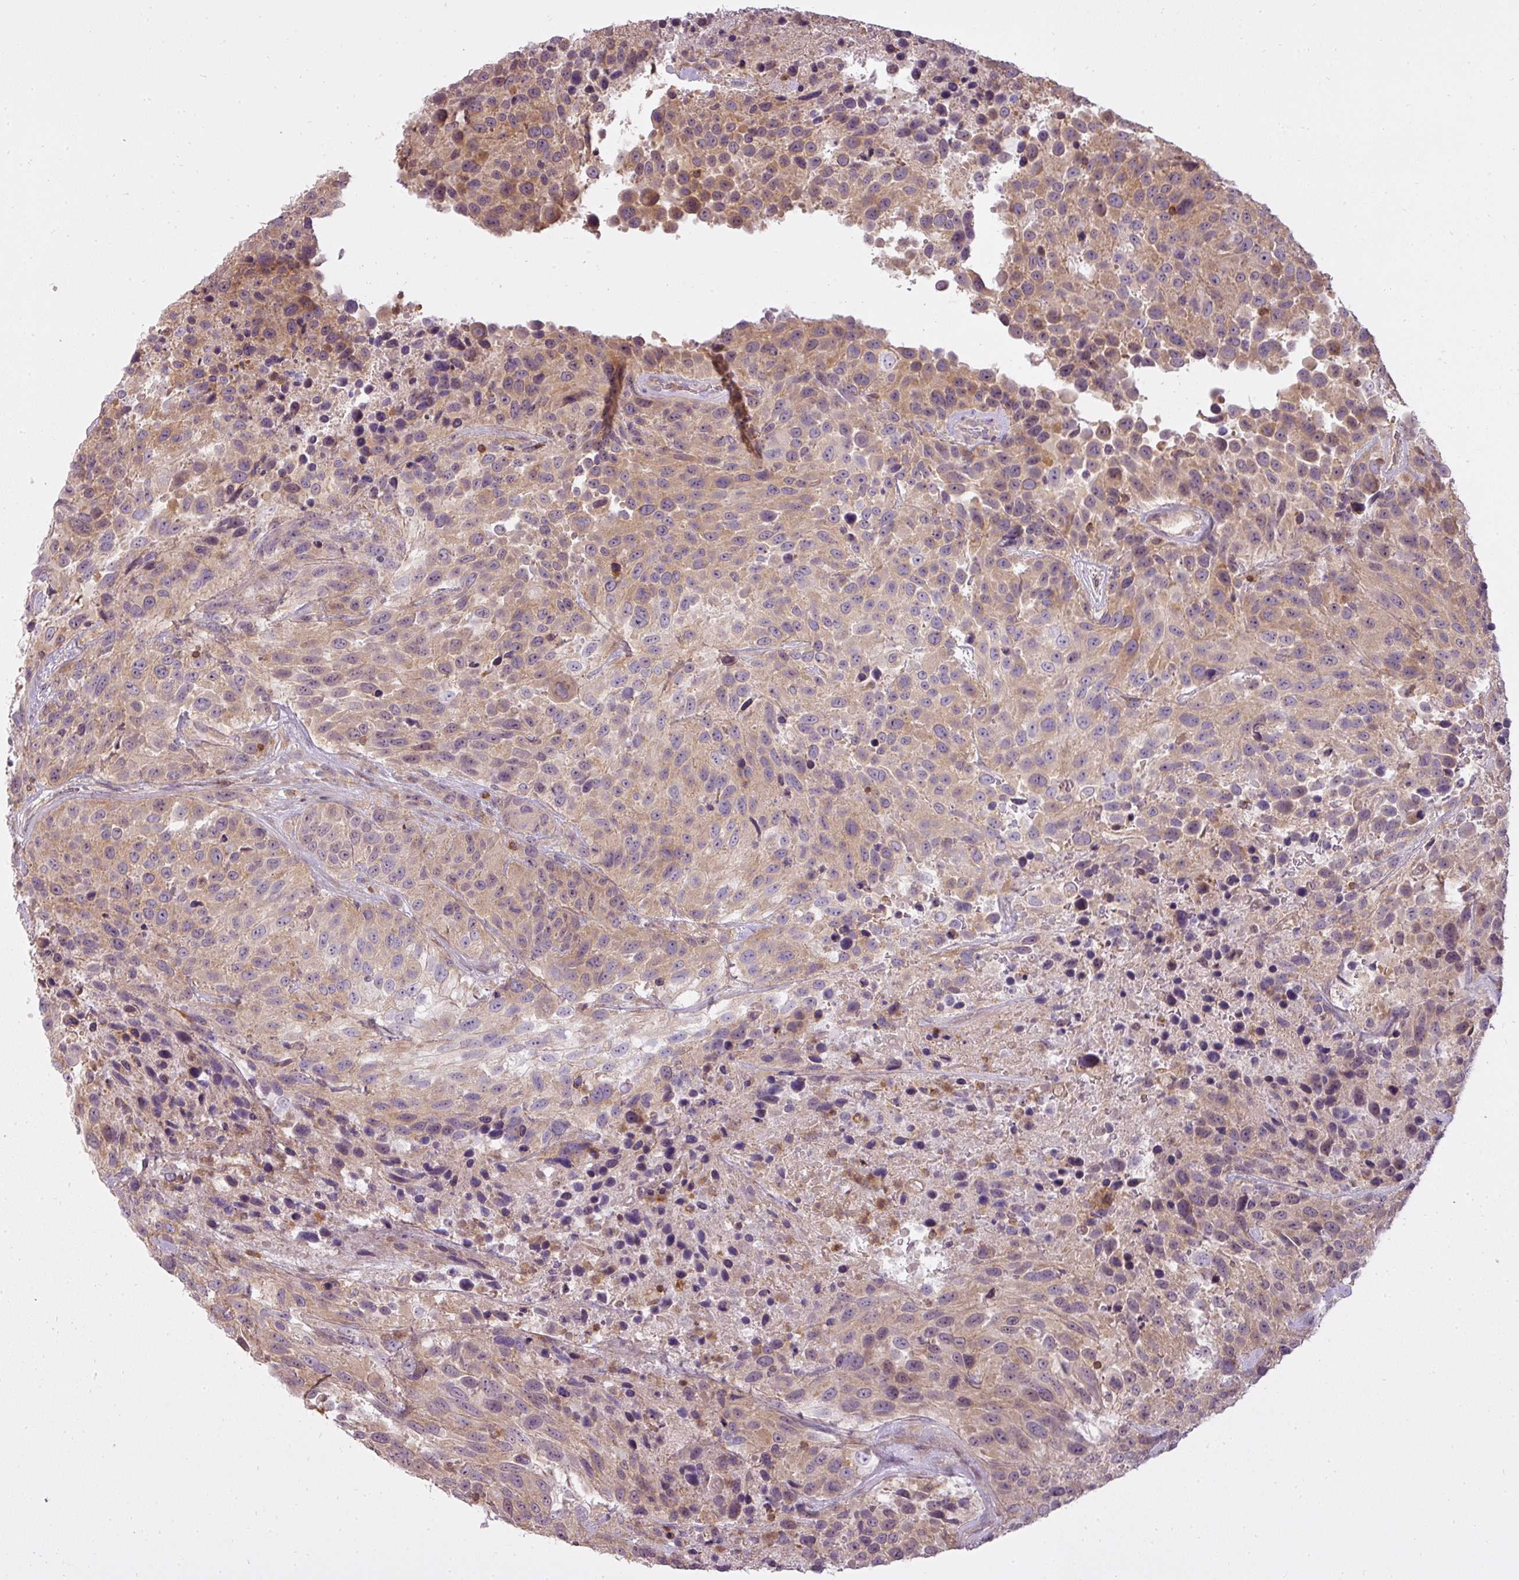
{"staining": {"intensity": "moderate", "quantity": "25%-75%", "location": "cytoplasmic/membranous"}, "tissue": "urothelial cancer", "cell_type": "Tumor cells", "image_type": "cancer", "snomed": [{"axis": "morphology", "description": "Urothelial carcinoma, High grade"}, {"axis": "topography", "description": "Urinary bladder"}], "caption": "Protein positivity by immunohistochemistry displays moderate cytoplasmic/membranous staining in about 25%-75% of tumor cells in urothelial carcinoma (high-grade). Immunohistochemistry (ihc) stains the protein in brown and the nuclei are stained blue.", "gene": "STK4", "patient": {"sex": "female", "age": 70}}